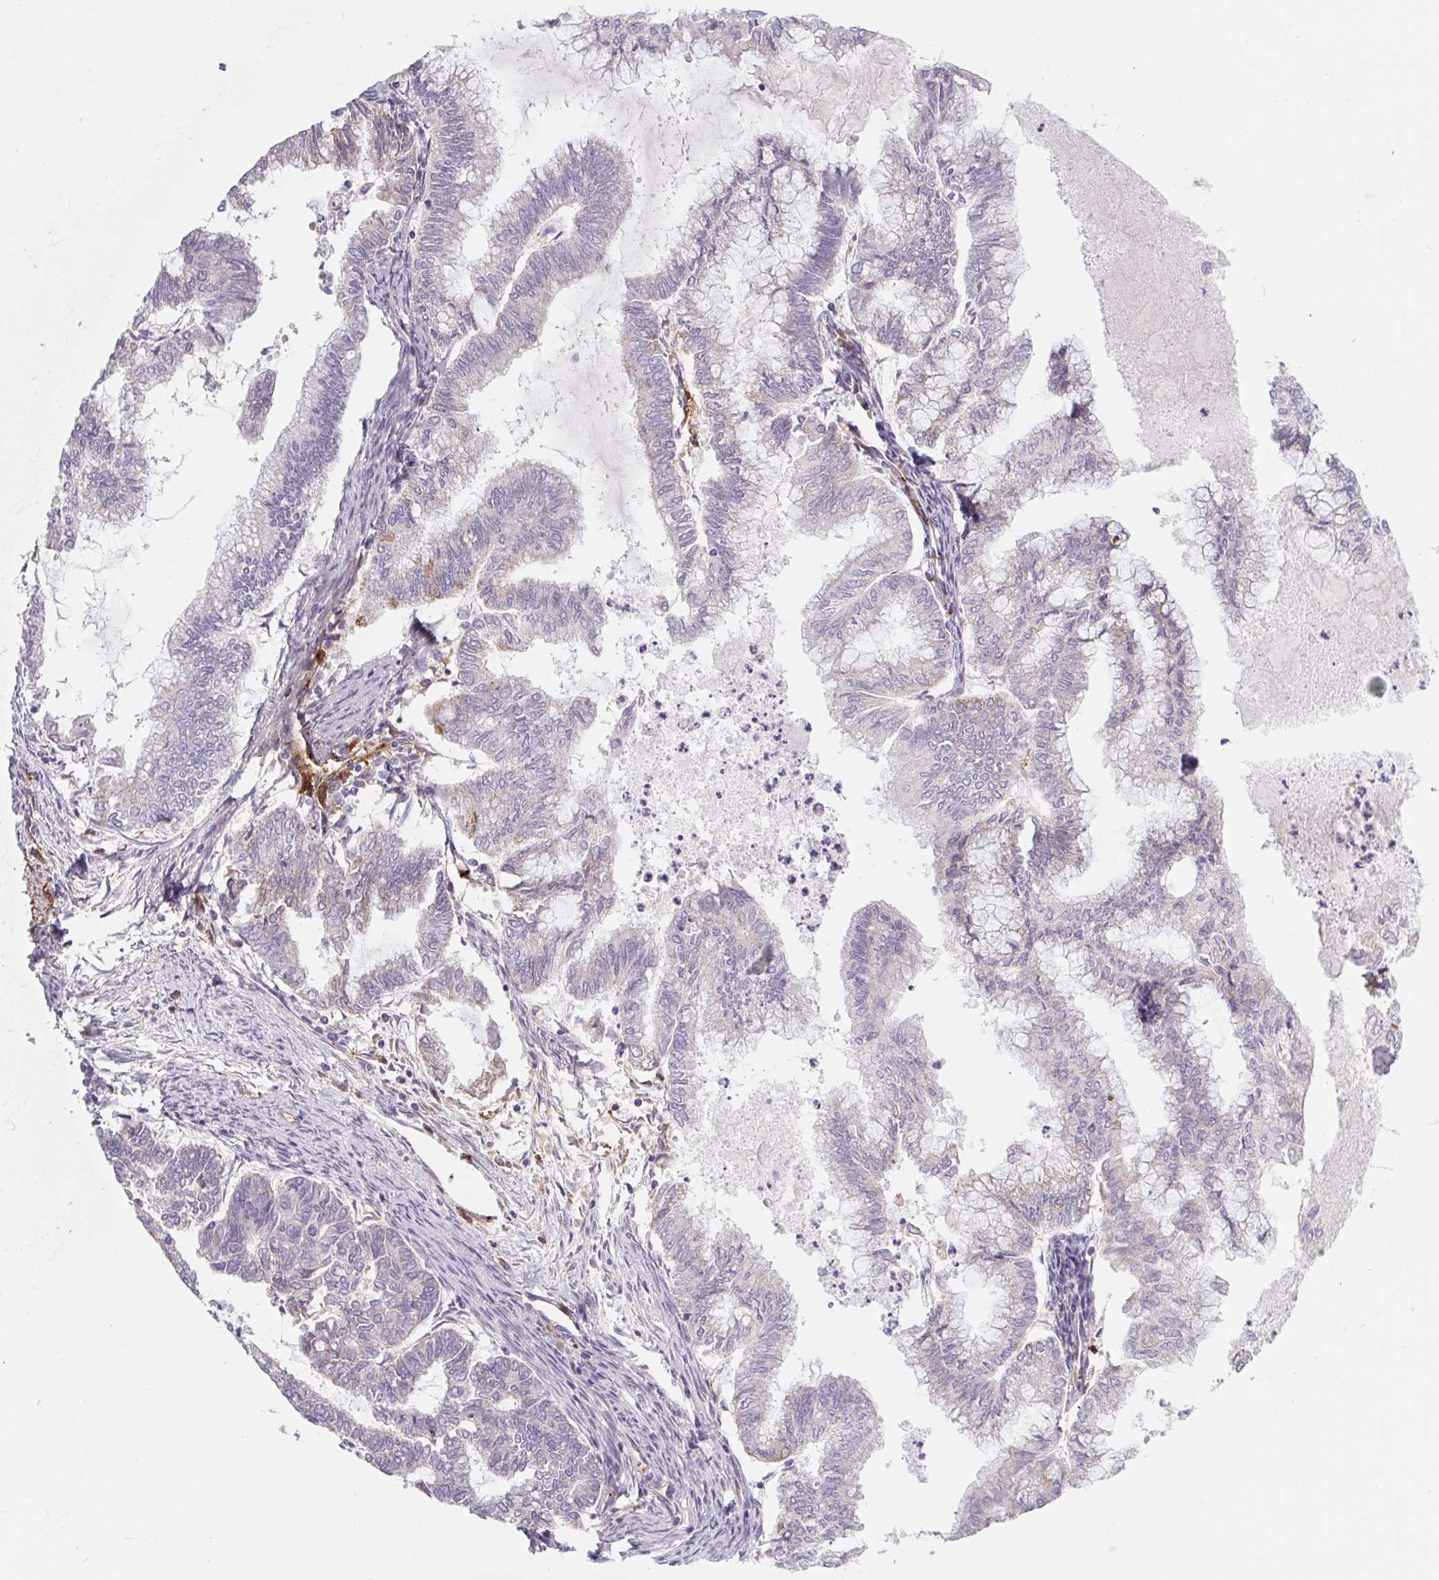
{"staining": {"intensity": "negative", "quantity": "none", "location": "none"}, "tissue": "endometrial cancer", "cell_type": "Tumor cells", "image_type": "cancer", "snomed": [{"axis": "morphology", "description": "Adenocarcinoma, NOS"}, {"axis": "topography", "description": "Endometrium"}], "caption": "Endometrial cancer was stained to show a protein in brown. There is no significant staining in tumor cells.", "gene": "LPA", "patient": {"sex": "female", "age": 79}}